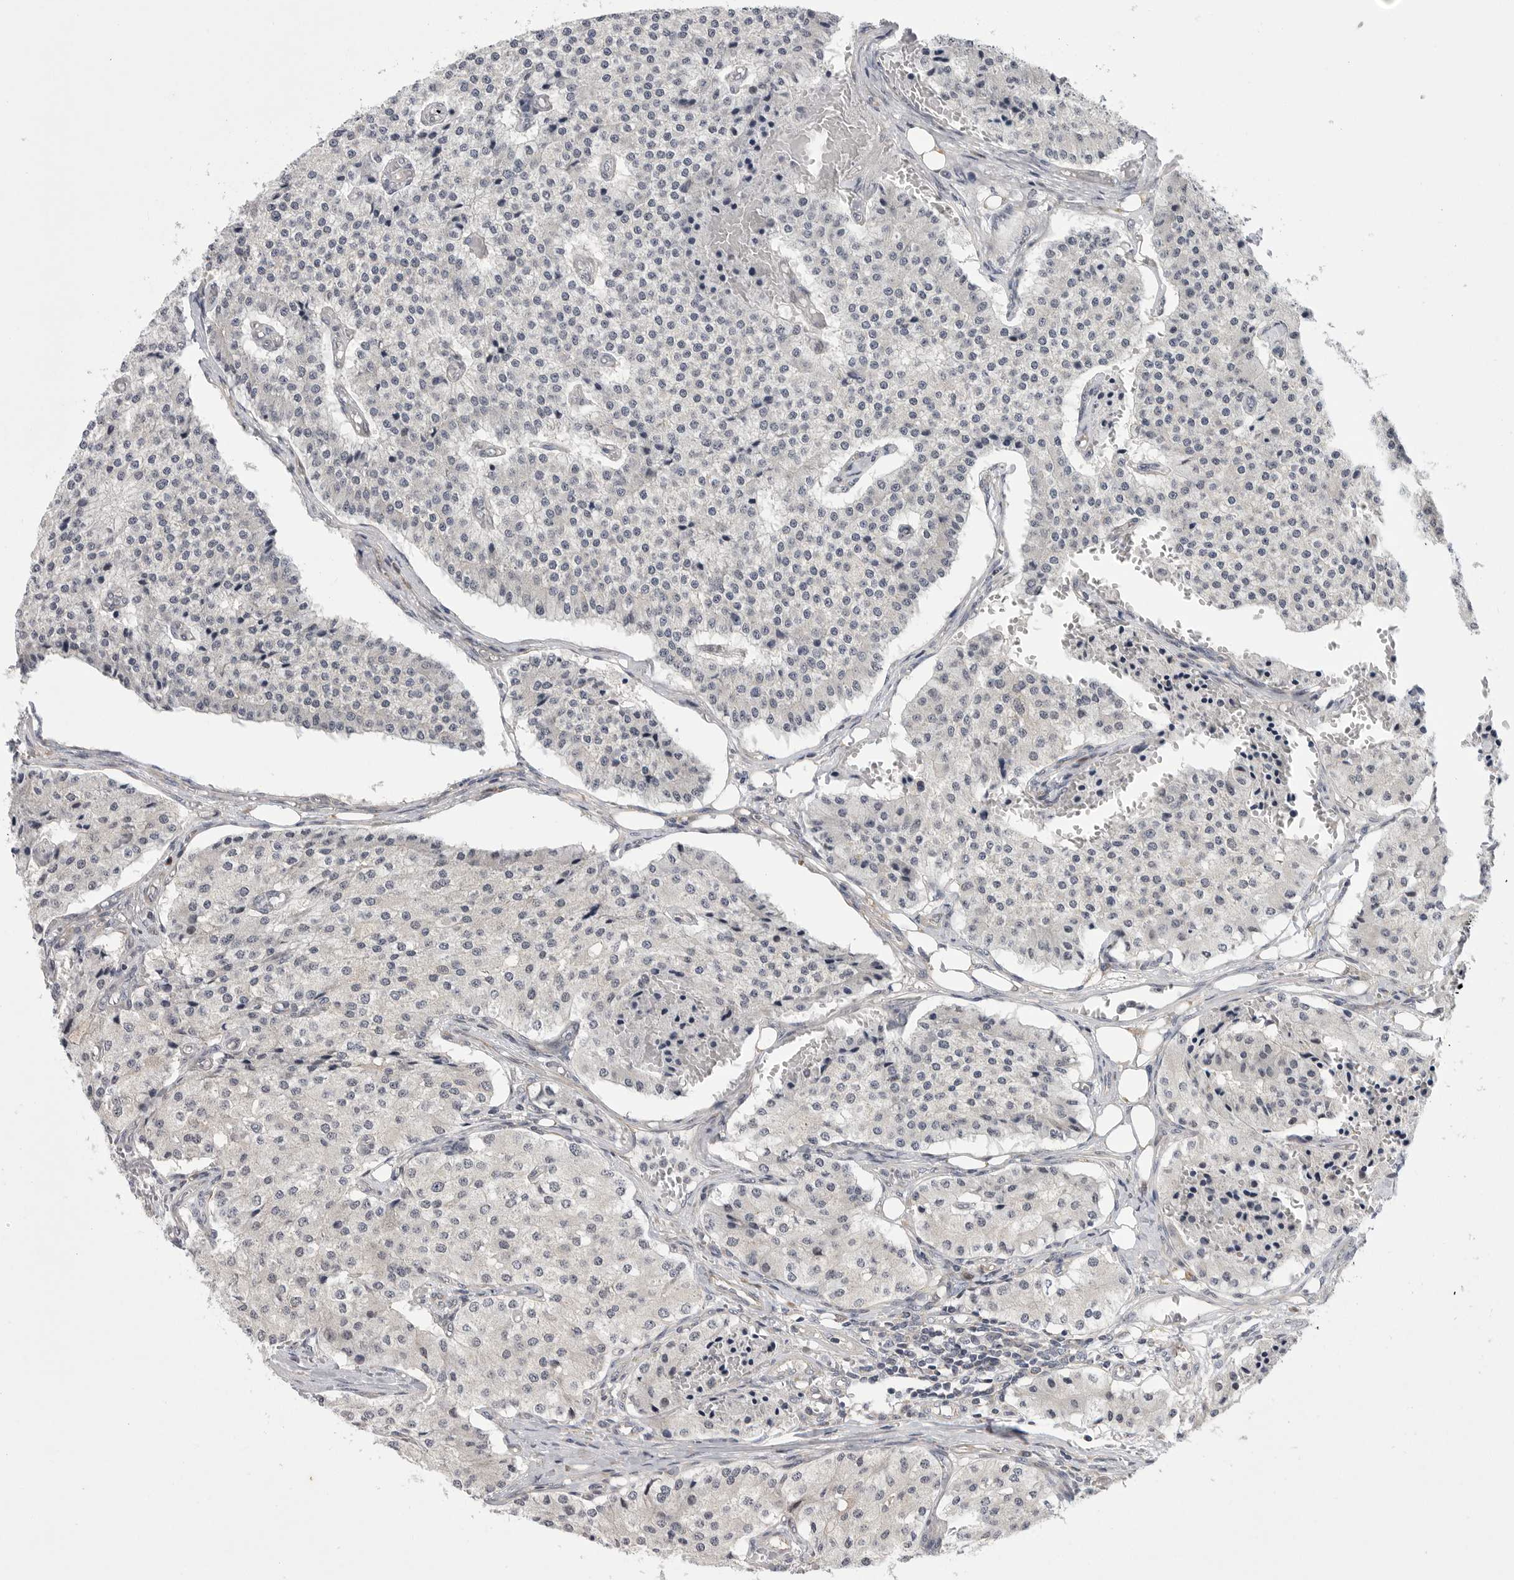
{"staining": {"intensity": "negative", "quantity": "none", "location": "none"}, "tissue": "carcinoid", "cell_type": "Tumor cells", "image_type": "cancer", "snomed": [{"axis": "morphology", "description": "Carcinoid, malignant, NOS"}, {"axis": "topography", "description": "Colon"}], "caption": "Carcinoid stained for a protein using immunohistochemistry shows no staining tumor cells.", "gene": "FBXO43", "patient": {"sex": "female", "age": 52}}